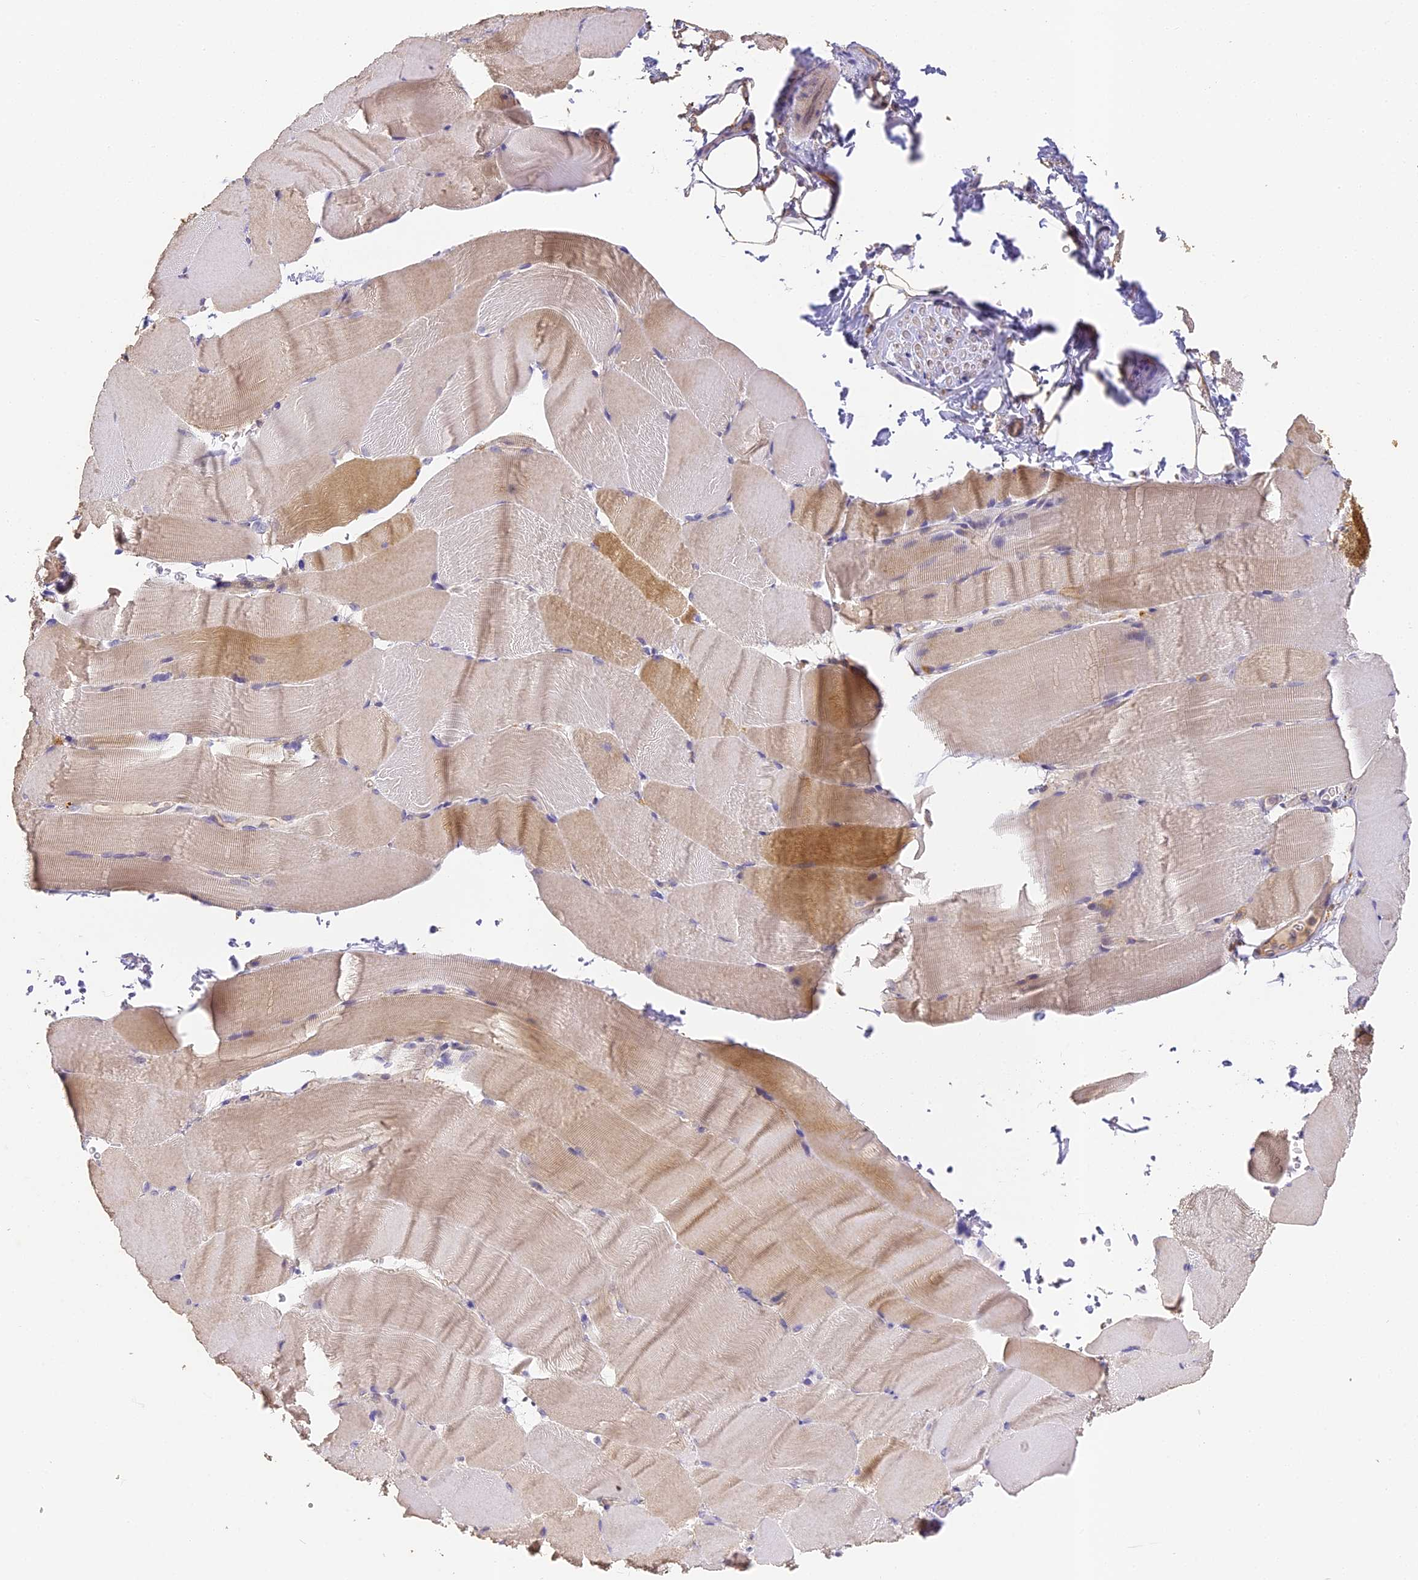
{"staining": {"intensity": "moderate", "quantity": "25%-75%", "location": "cytoplasmic/membranous"}, "tissue": "skeletal muscle", "cell_type": "Myocytes", "image_type": "normal", "snomed": [{"axis": "morphology", "description": "Normal tissue, NOS"}, {"axis": "topography", "description": "Skeletal muscle"}, {"axis": "topography", "description": "Parathyroid gland"}], "caption": "Benign skeletal muscle displays moderate cytoplasmic/membranous expression in approximately 25%-75% of myocytes Using DAB (3,3'-diaminobenzidine) (brown) and hematoxylin (blue) stains, captured at high magnification using brightfield microscopy..", "gene": "YAE1", "patient": {"sex": "female", "age": 37}}